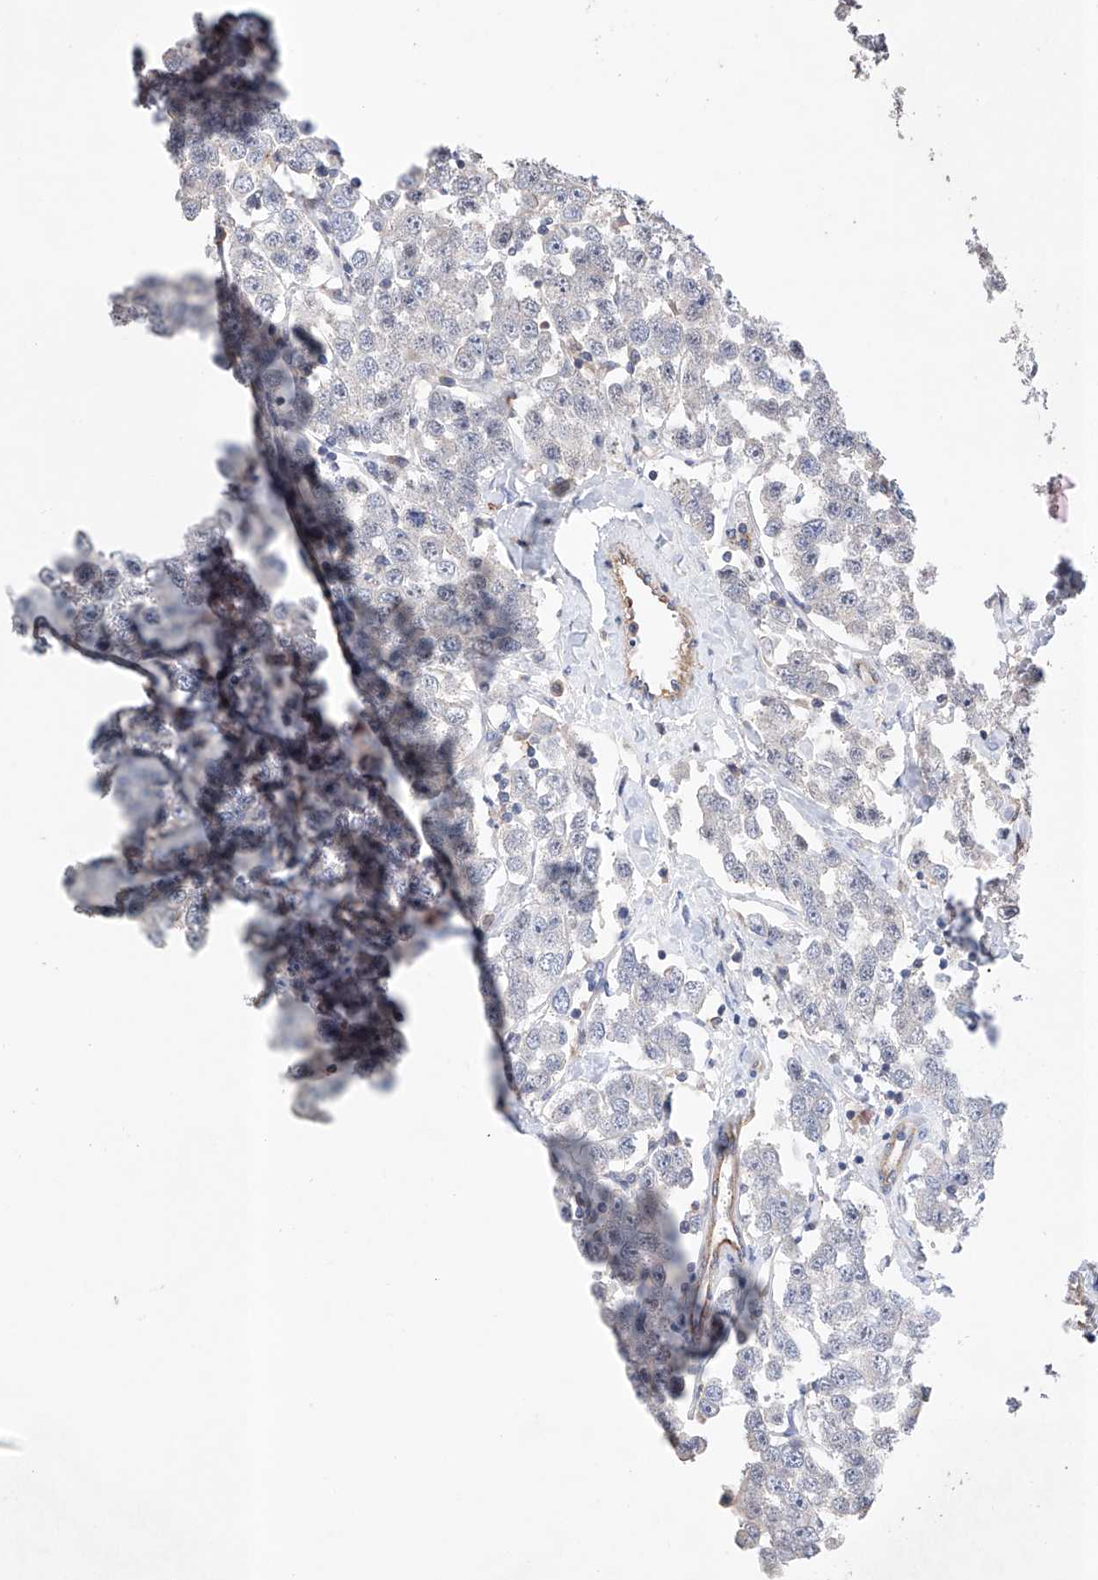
{"staining": {"intensity": "weak", "quantity": "25%-75%", "location": "nuclear"}, "tissue": "testis cancer", "cell_type": "Tumor cells", "image_type": "cancer", "snomed": [{"axis": "morphology", "description": "Seminoma, NOS"}, {"axis": "topography", "description": "Testis"}], "caption": "About 25%-75% of tumor cells in testis seminoma display weak nuclear protein expression as visualized by brown immunohistochemical staining.", "gene": "AFG1L", "patient": {"sex": "male", "age": 28}}